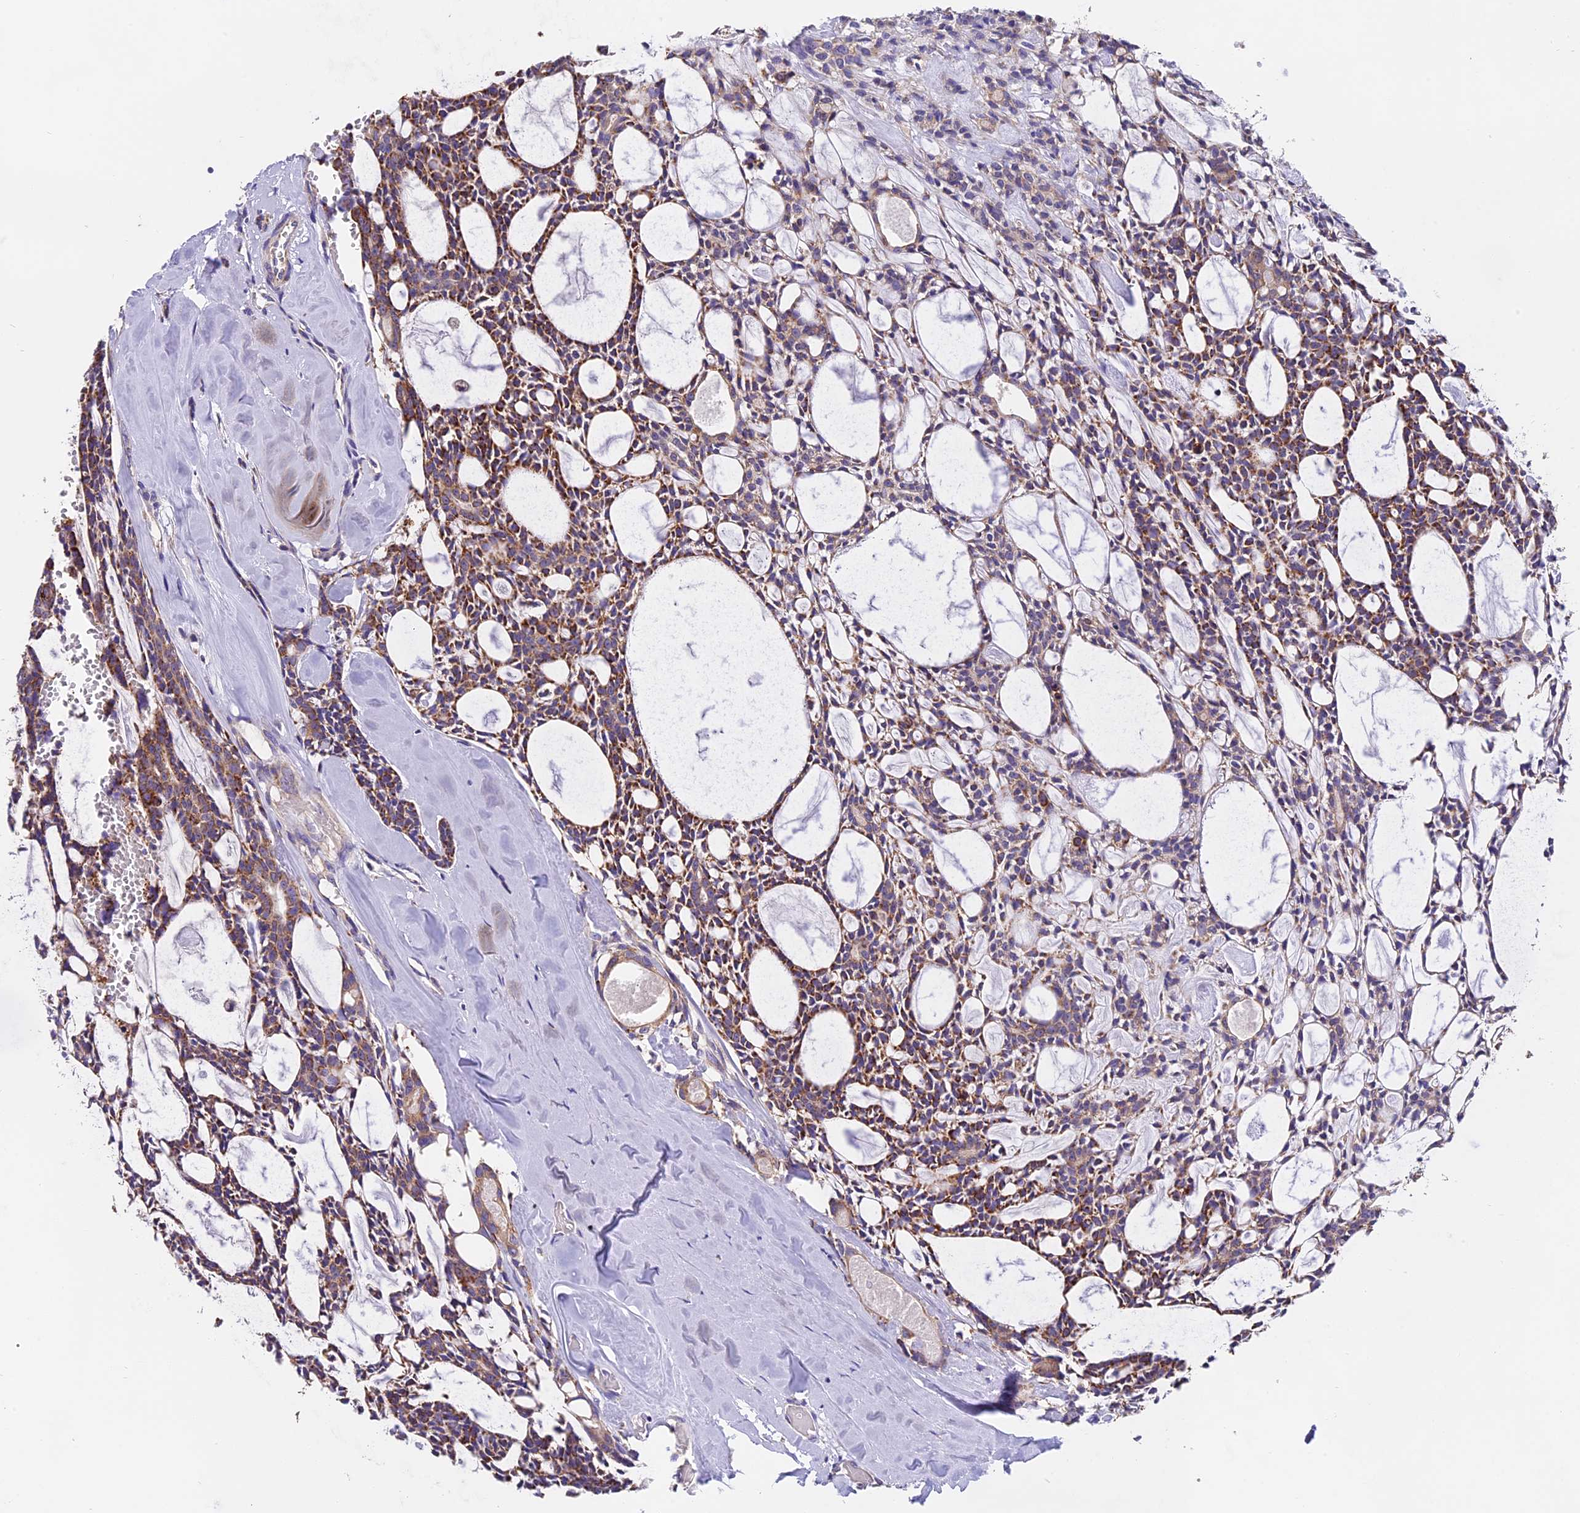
{"staining": {"intensity": "moderate", "quantity": ">75%", "location": "cytoplasmic/membranous"}, "tissue": "head and neck cancer", "cell_type": "Tumor cells", "image_type": "cancer", "snomed": [{"axis": "morphology", "description": "Adenocarcinoma, NOS"}, {"axis": "topography", "description": "Salivary gland"}, {"axis": "topography", "description": "Head-Neck"}], "caption": "A brown stain labels moderate cytoplasmic/membranous positivity of a protein in head and neck cancer (adenocarcinoma) tumor cells. (Brightfield microscopy of DAB IHC at high magnification).", "gene": "MGME1", "patient": {"sex": "male", "age": 55}}